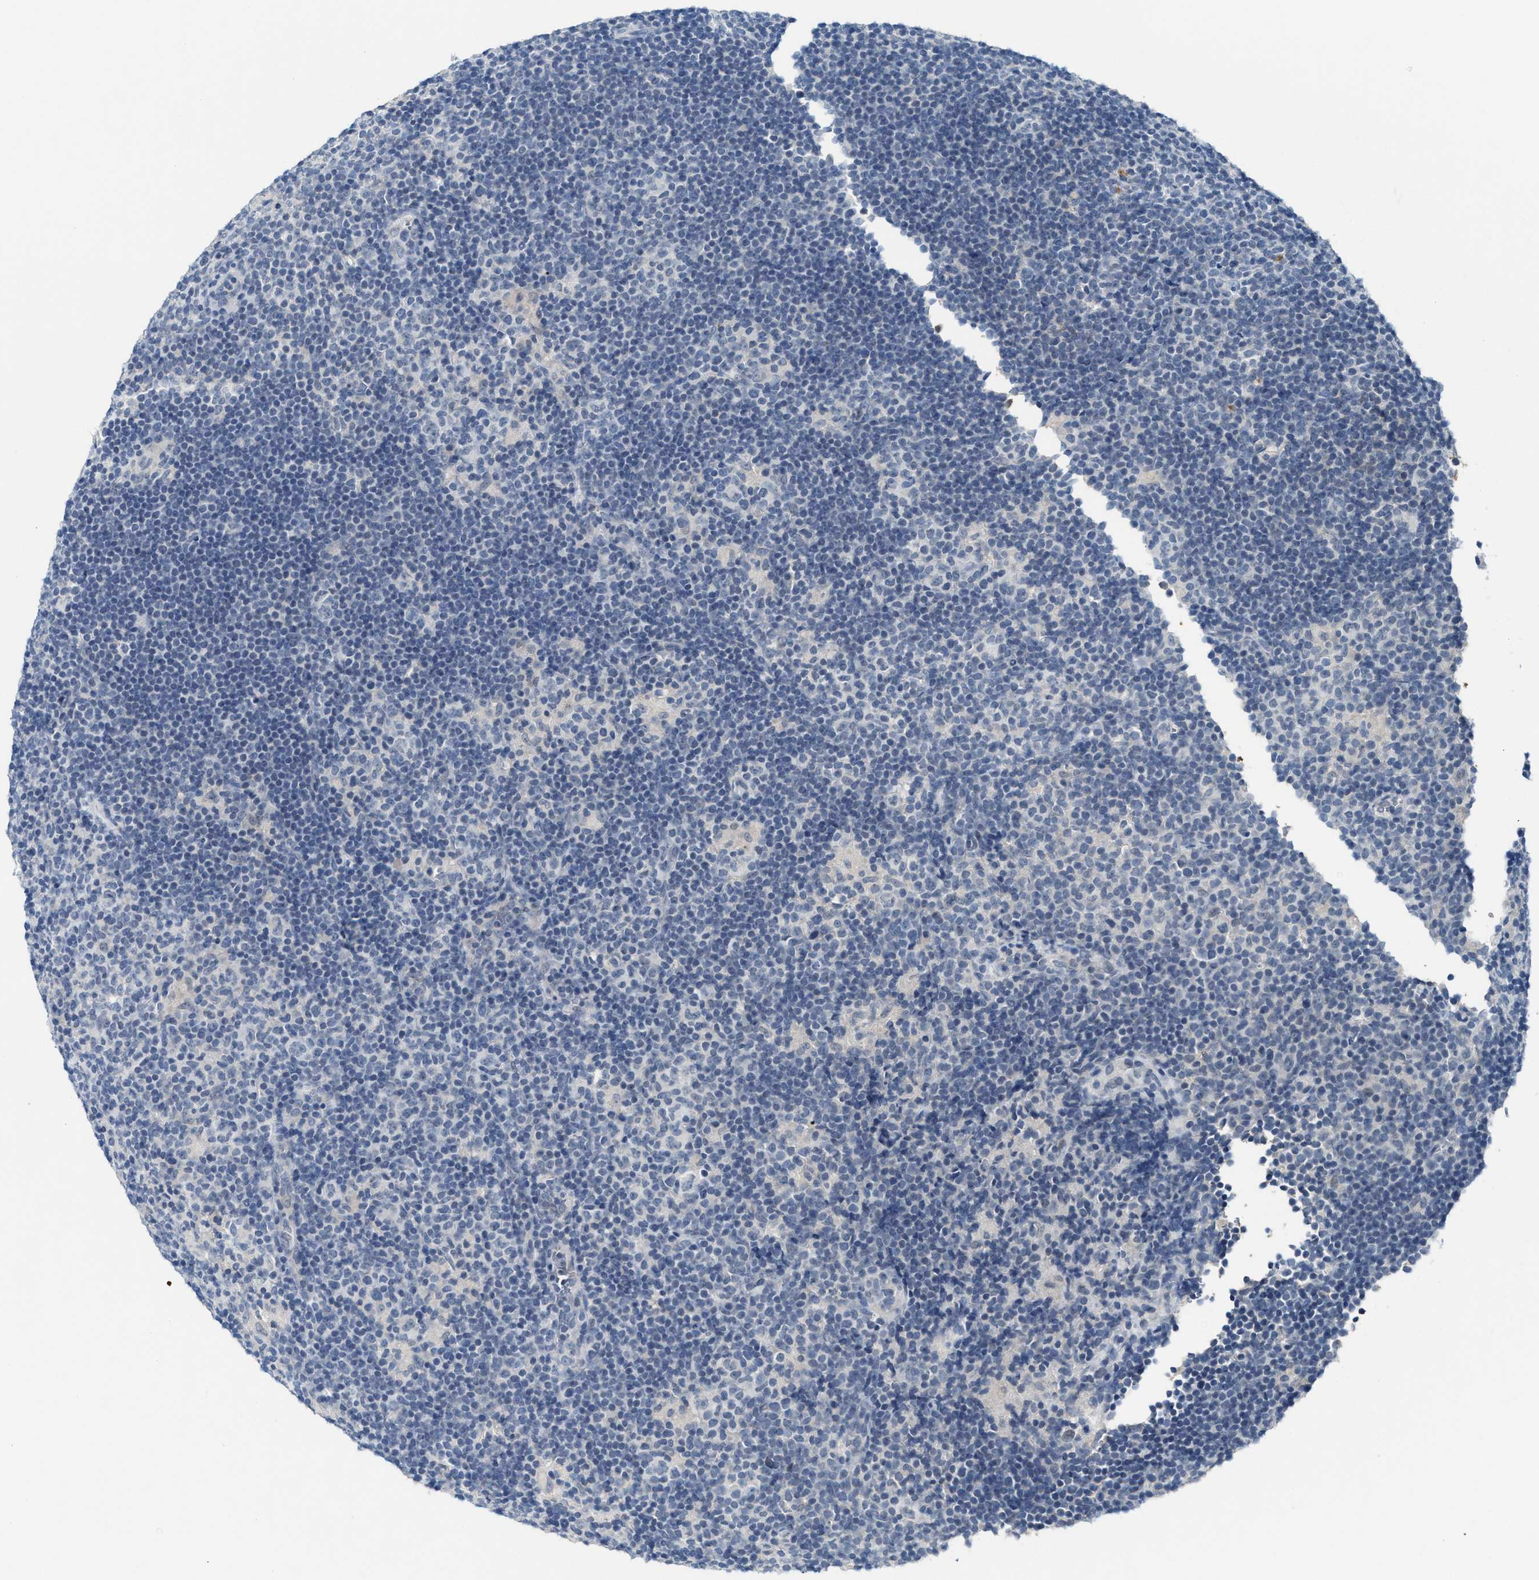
{"staining": {"intensity": "negative", "quantity": "none", "location": "none"}, "tissue": "lymphoma", "cell_type": "Tumor cells", "image_type": "cancer", "snomed": [{"axis": "morphology", "description": "Hodgkin's disease, NOS"}, {"axis": "topography", "description": "Lymph node"}], "caption": "Immunohistochemistry (IHC) micrograph of neoplastic tissue: human lymphoma stained with DAB (3,3'-diaminobenzidine) displays no significant protein staining in tumor cells. (DAB immunohistochemistry with hematoxylin counter stain).", "gene": "SLC5A5", "patient": {"sex": "female", "age": 57}}